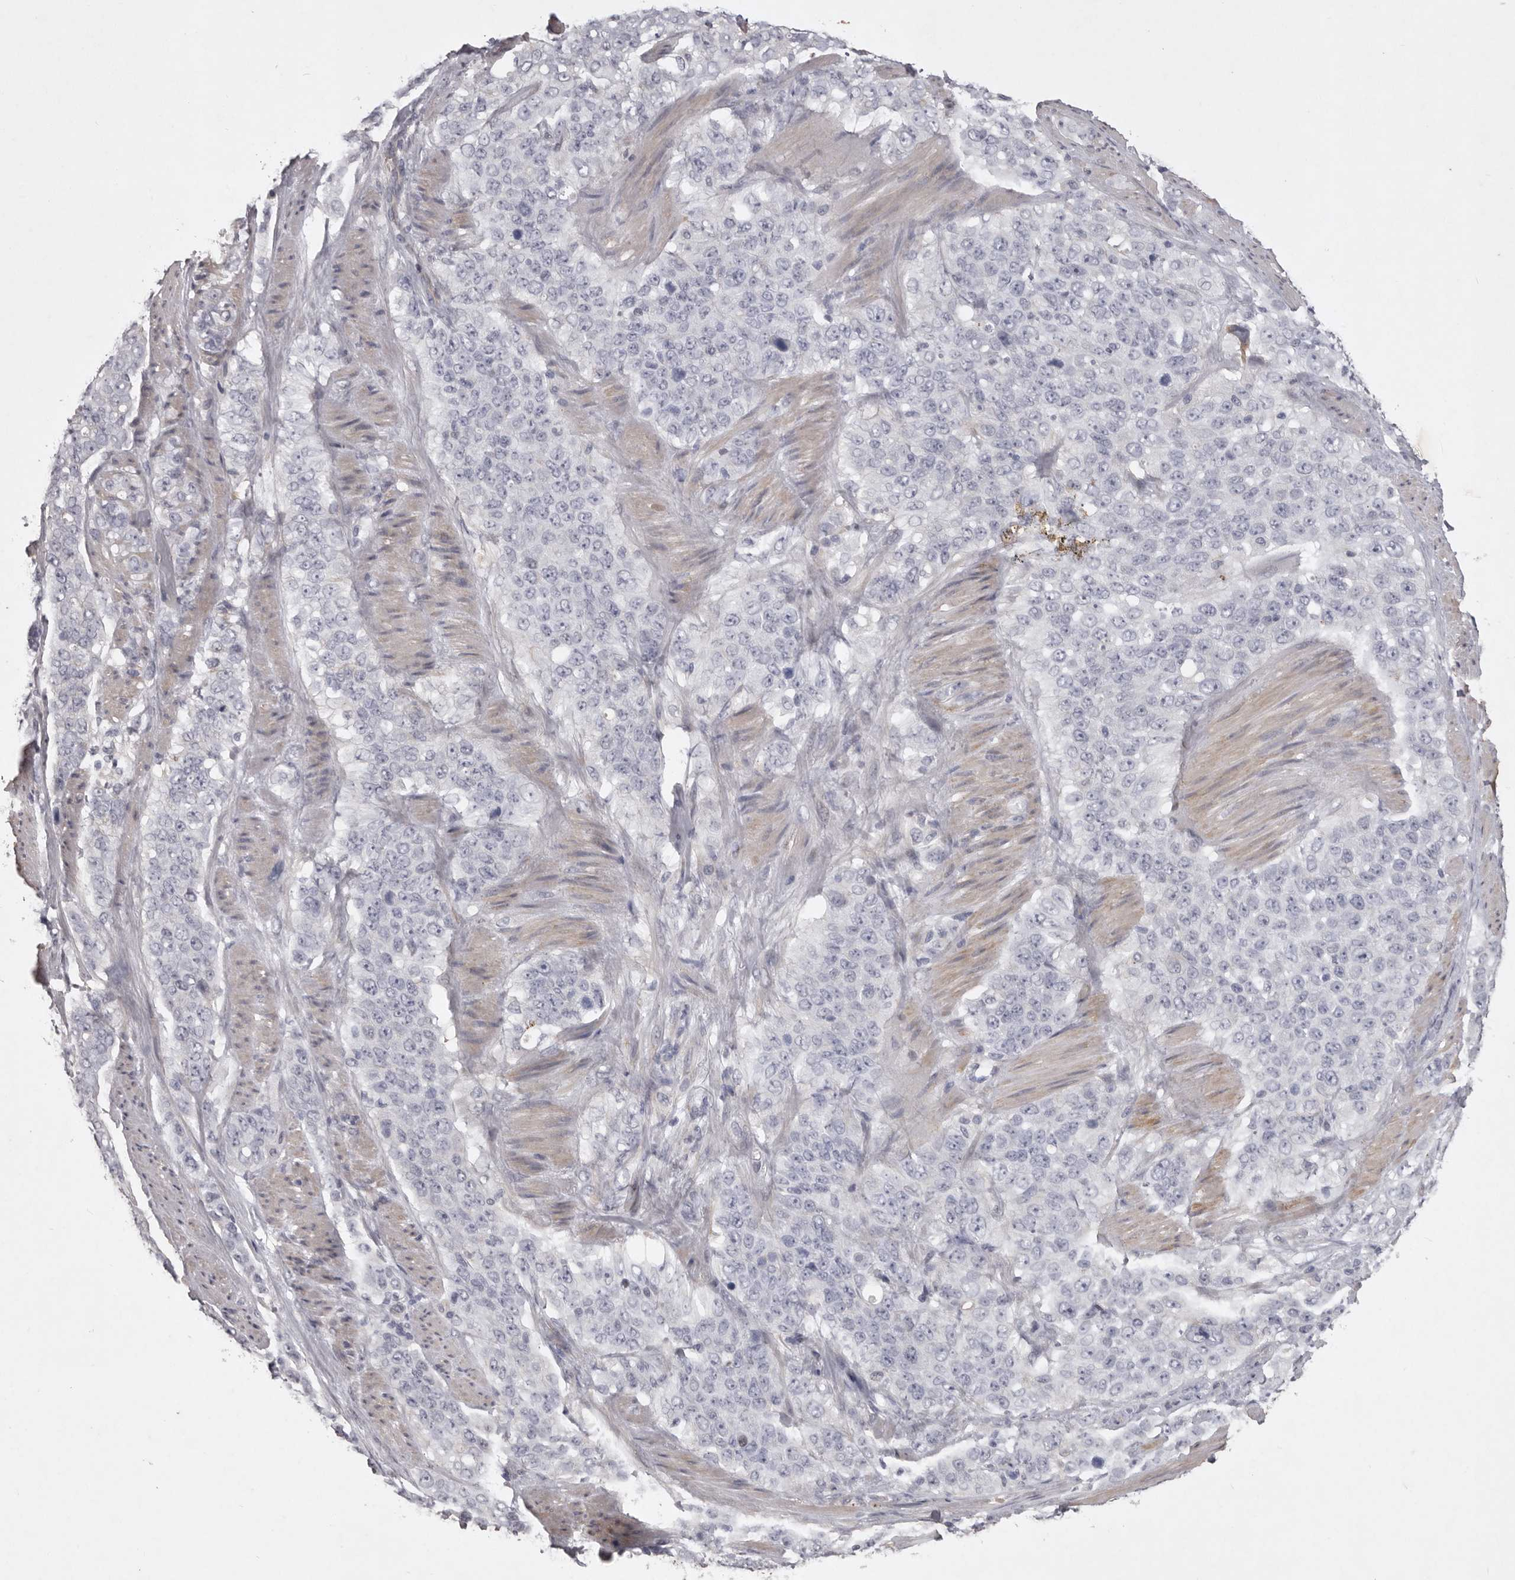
{"staining": {"intensity": "negative", "quantity": "none", "location": "none"}, "tissue": "stomach cancer", "cell_type": "Tumor cells", "image_type": "cancer", "snomed": [{"axis": "morphology", "description": "Adenocarcinoma, NOS"}, {"axis": "topography", "description": "Stomach"}], "caption": "Image shows no protein positivity in tumor cells of stomach cancer tissue.", "gene": "NKAIN4", "patient": {"sex": "male", "age": 48}}